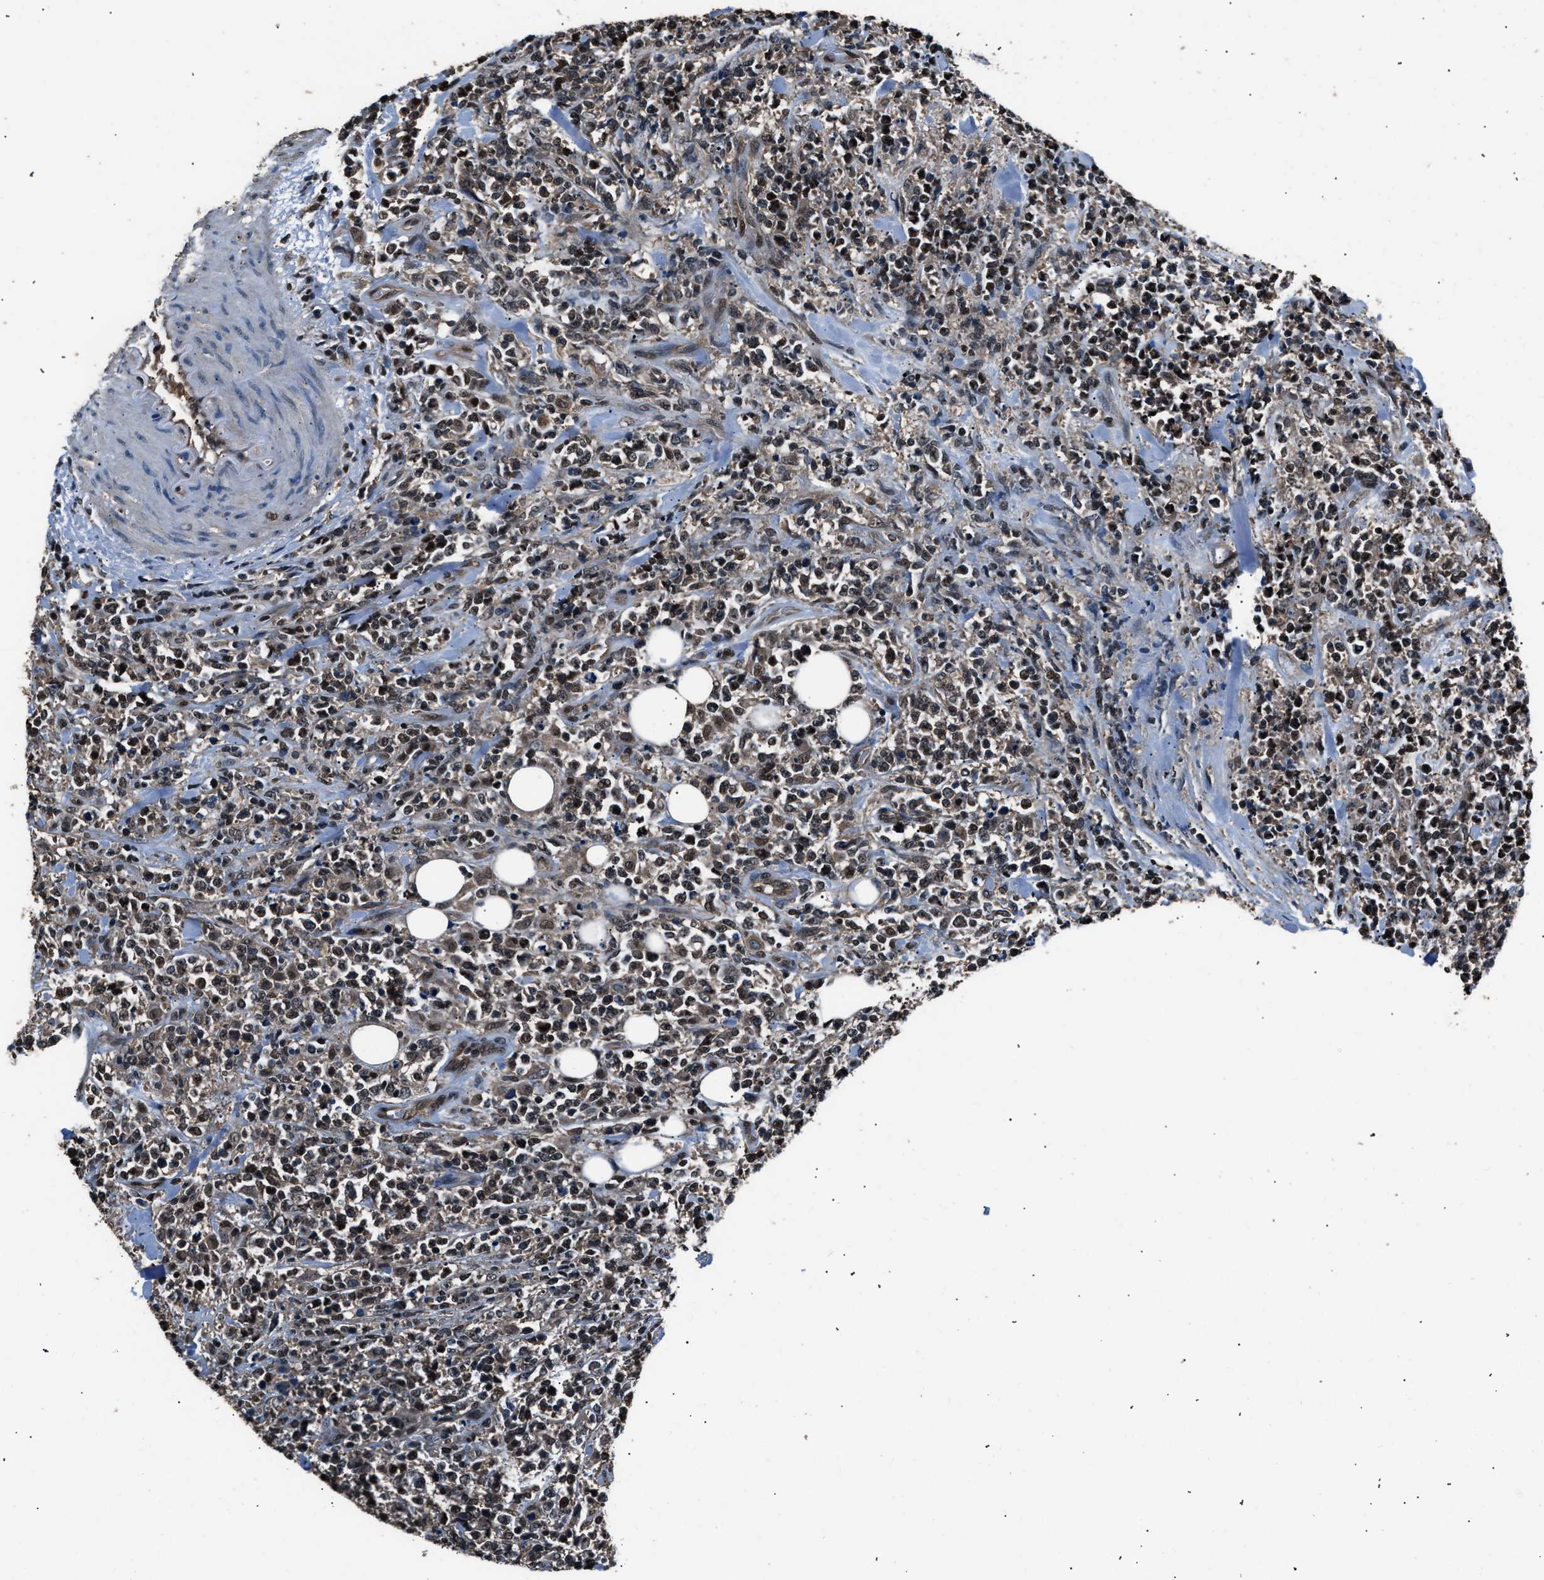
{"staining": {"intensity": "weak", "quantity": "25%-75%", "location": "nuclear"}, "tissue": "lymphoma", "cell_type": "Tumor cells", "image_type": "cancer", "snomed": [{"axis": "morphology", "description": "Malignant lymphoma, non-Hodgkin's type, High grade"}, {"axis": "topography", "description": "Soft tissue"}], "caption": "High-grade malignant lymphoma, non-Hodgkin's type tissue reveals weak nuclear expression in approximately 25%-75% of tumor cells The staining was performed using DAB to visualize the protein expression in brown, while the nuclei were stained in blue with hematoxylin (Magnification: 20x).", "gene": "DFFA", "patient": {"sex": "male", "age": 18}}